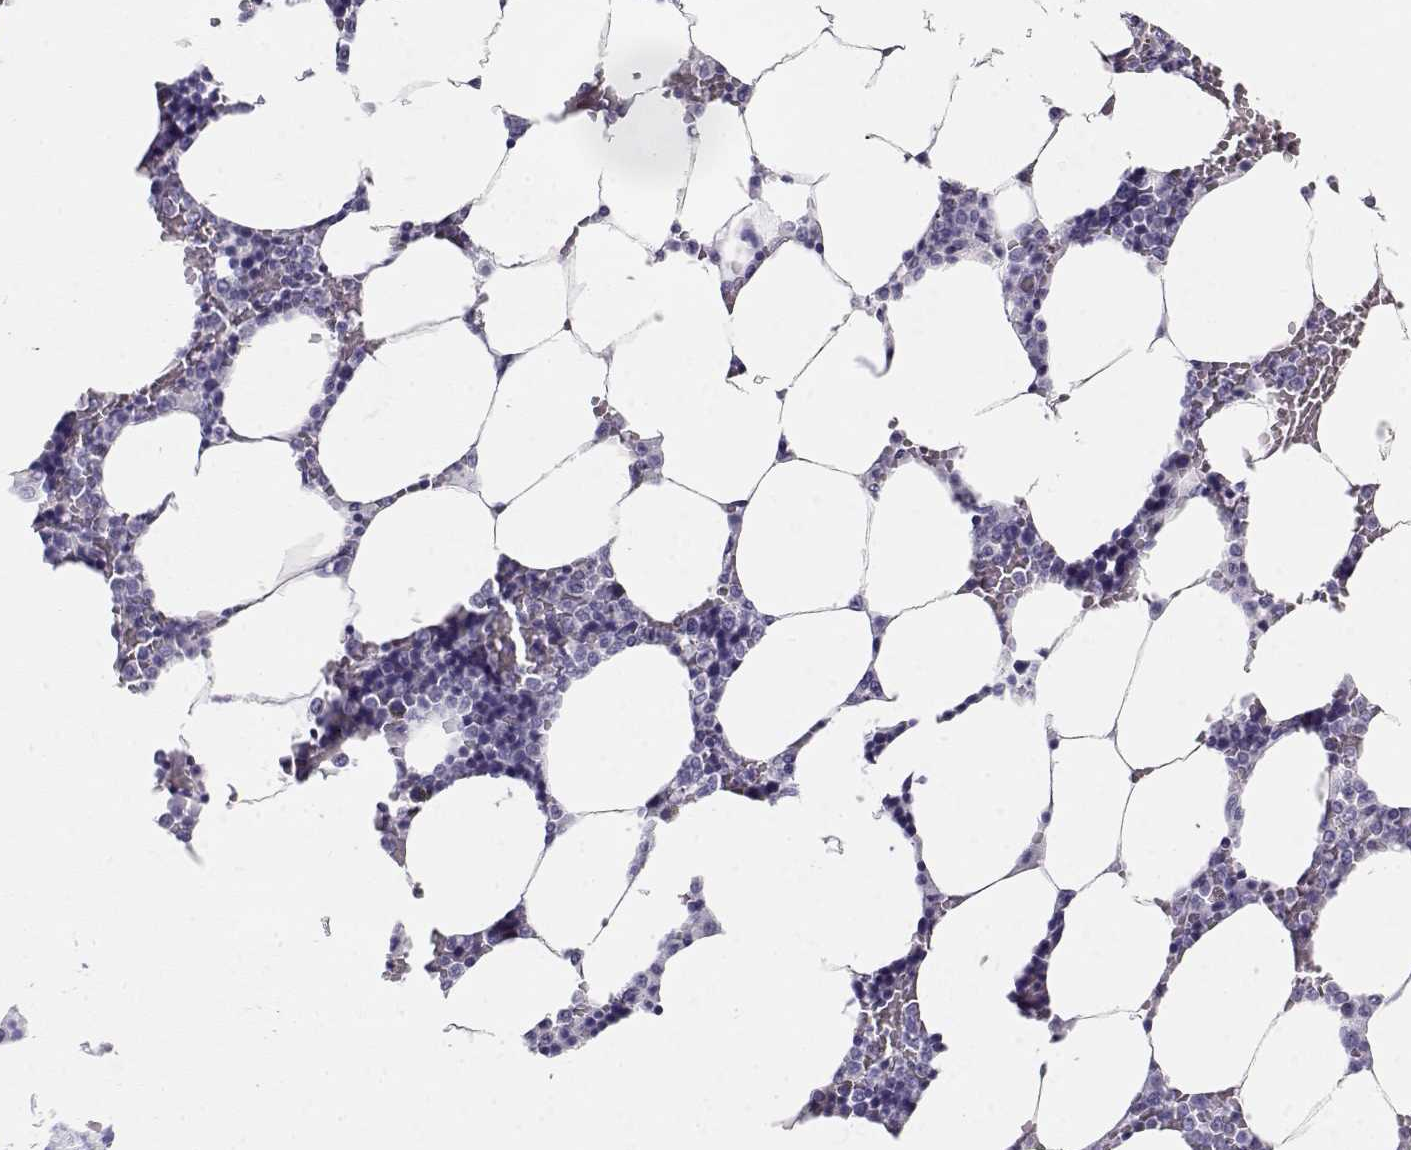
{"staining": {"intensity": "negative", "quantity": "none", "location": "none"}, "tissue": "bone marrow", "cell_type": "Hematopoietic cells", "image_type": "normal", "snomed": [{"axis": "morphology", "description": "Normal tissue, NOS"}, {"axis": "topography", "description": "Bone marrow"}], "caption": "Immunohistochemistry of normal bone marrow displays no positivity in hematopoietic cells.", "gene": "MAGEC1", "patient": {"sex": "male", "age": 63}}